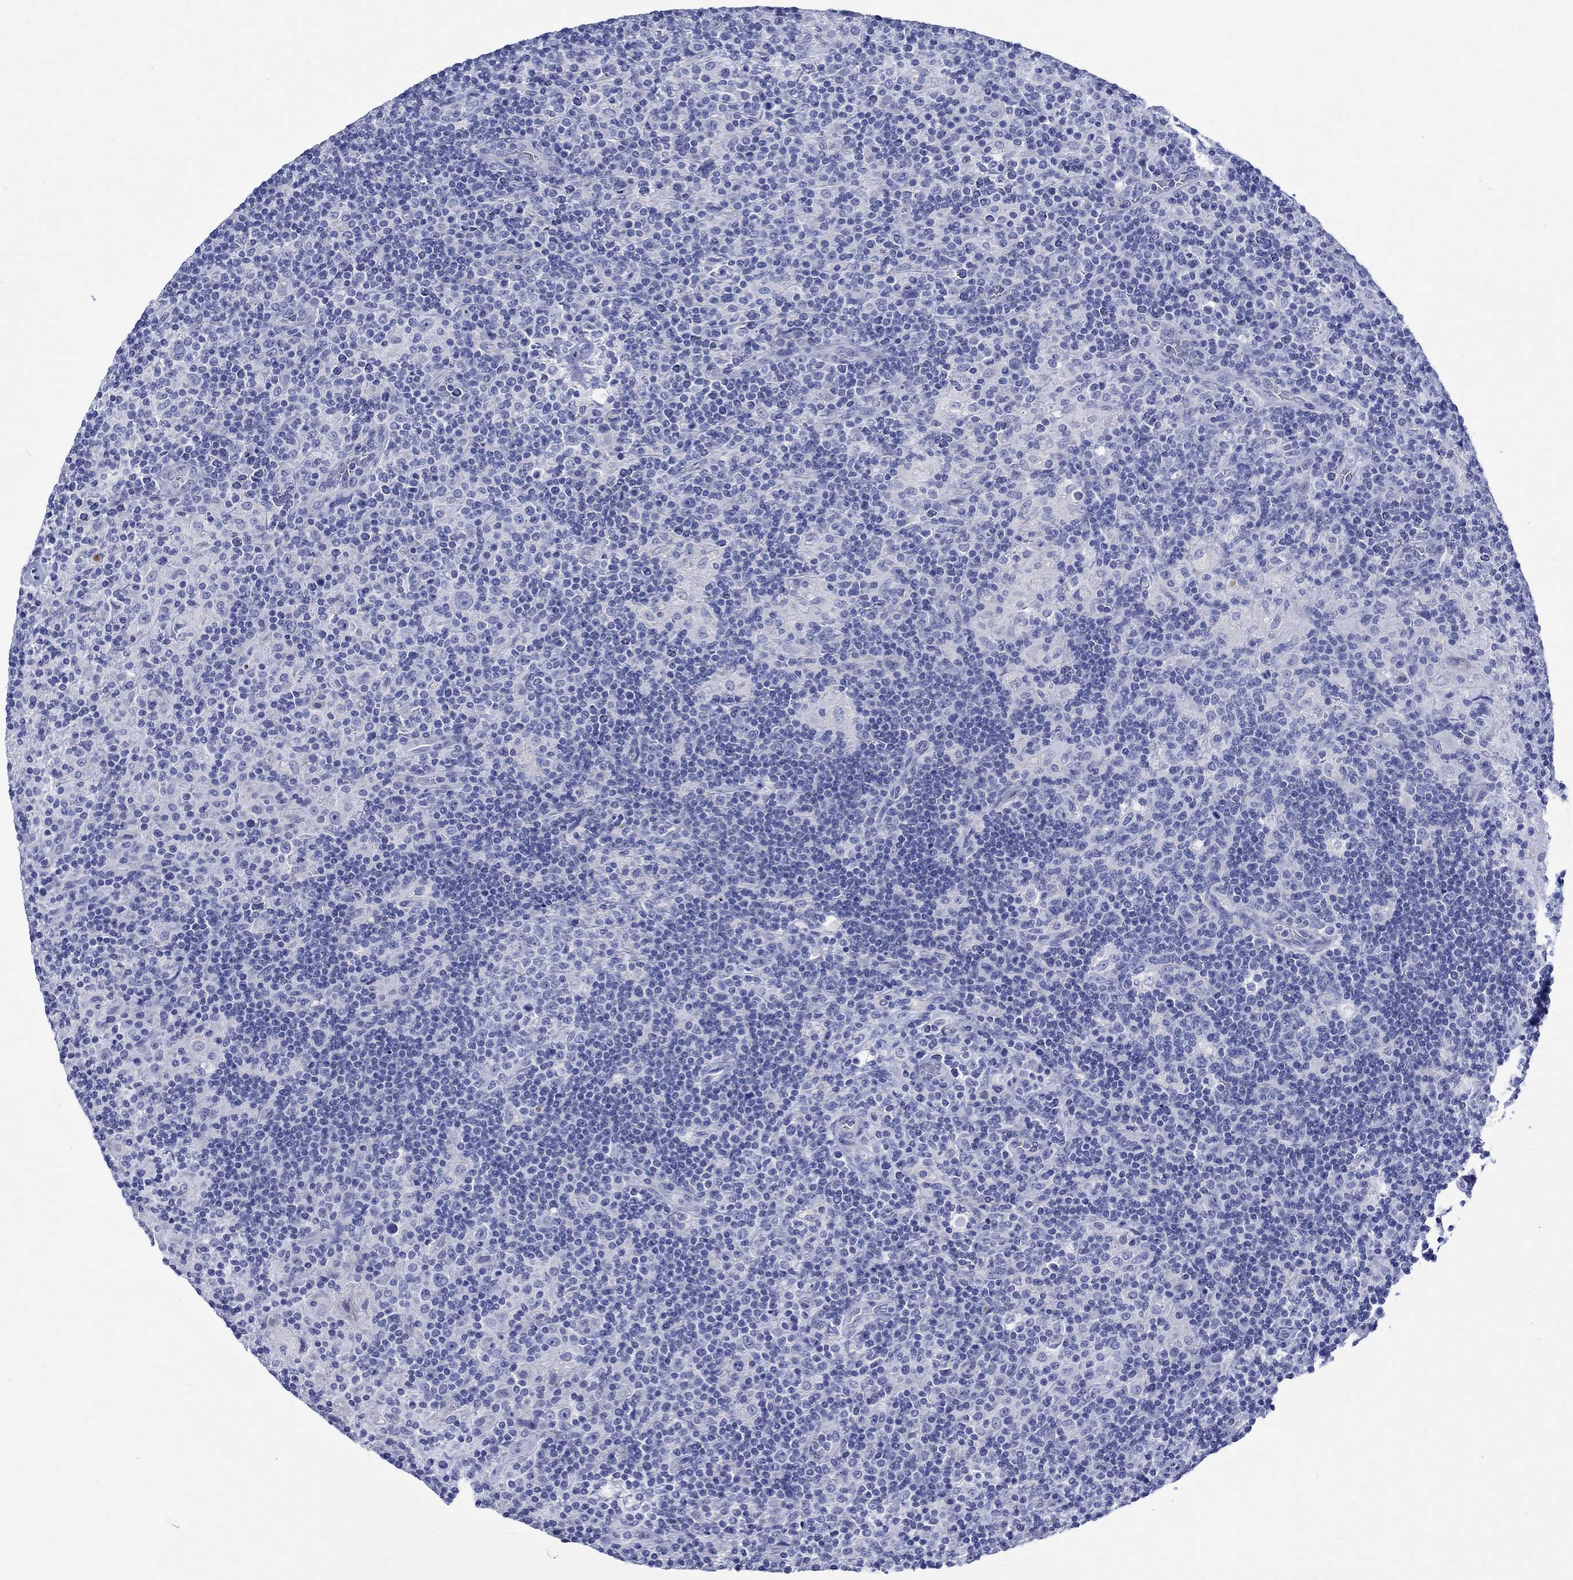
{"staining": {"intensity": "negative", "quantity": "none", "location": "none"}, "tissue": "lymphoma", "cell_type": "Tumor cells", "image_type": "cancer", "snomed": [{"axis": "morphology", "description": "Hodgkin's disease, NOS"}, {"axis": "topography", "description": "Lymph node"}], "caption": "DAB (3,3'-diaminobenzidine) immunohistochemical staining of Hodgkin's disease reveals no significant expression in tumor cells.", "gene": "KLHL33", "patient": {"sex": "male", "age": 70}}